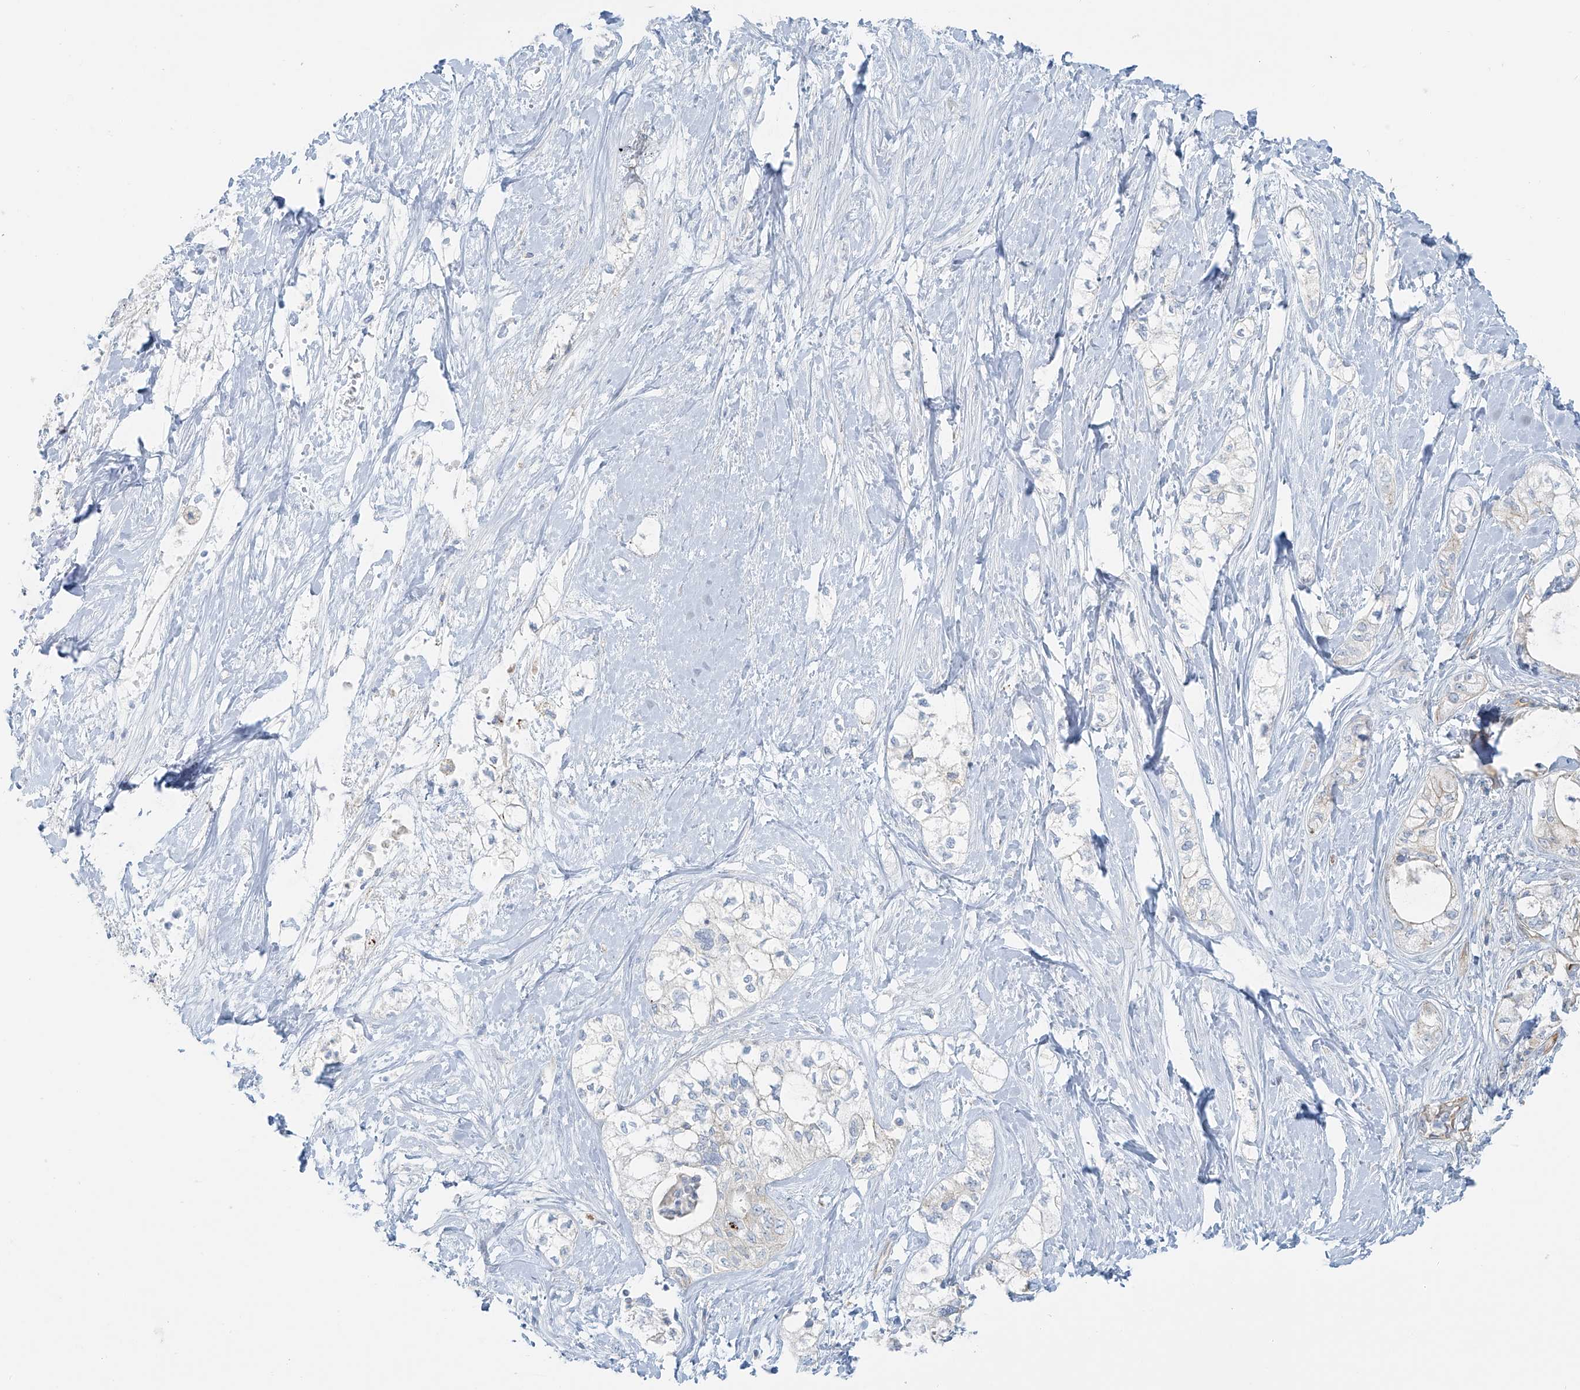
{"staining": {"intensity": "negative", "quantity": "none", "location": "none"}, "tissue": "pancreatic cancer", "cell_type": "Tumor cells", "image_type": "cancer", "snomed": [{"axis": "morphology", "description": "Adenocarcinoma, NOS"}, {"axis": "topography", "description": "Pancreas"}], "caption": "Human pancreatic cancer stained for a protein using IHC shows no expression in tumor cells.", "gene": "VAMP5", "patient": {"sex": "male", "age": 70}}